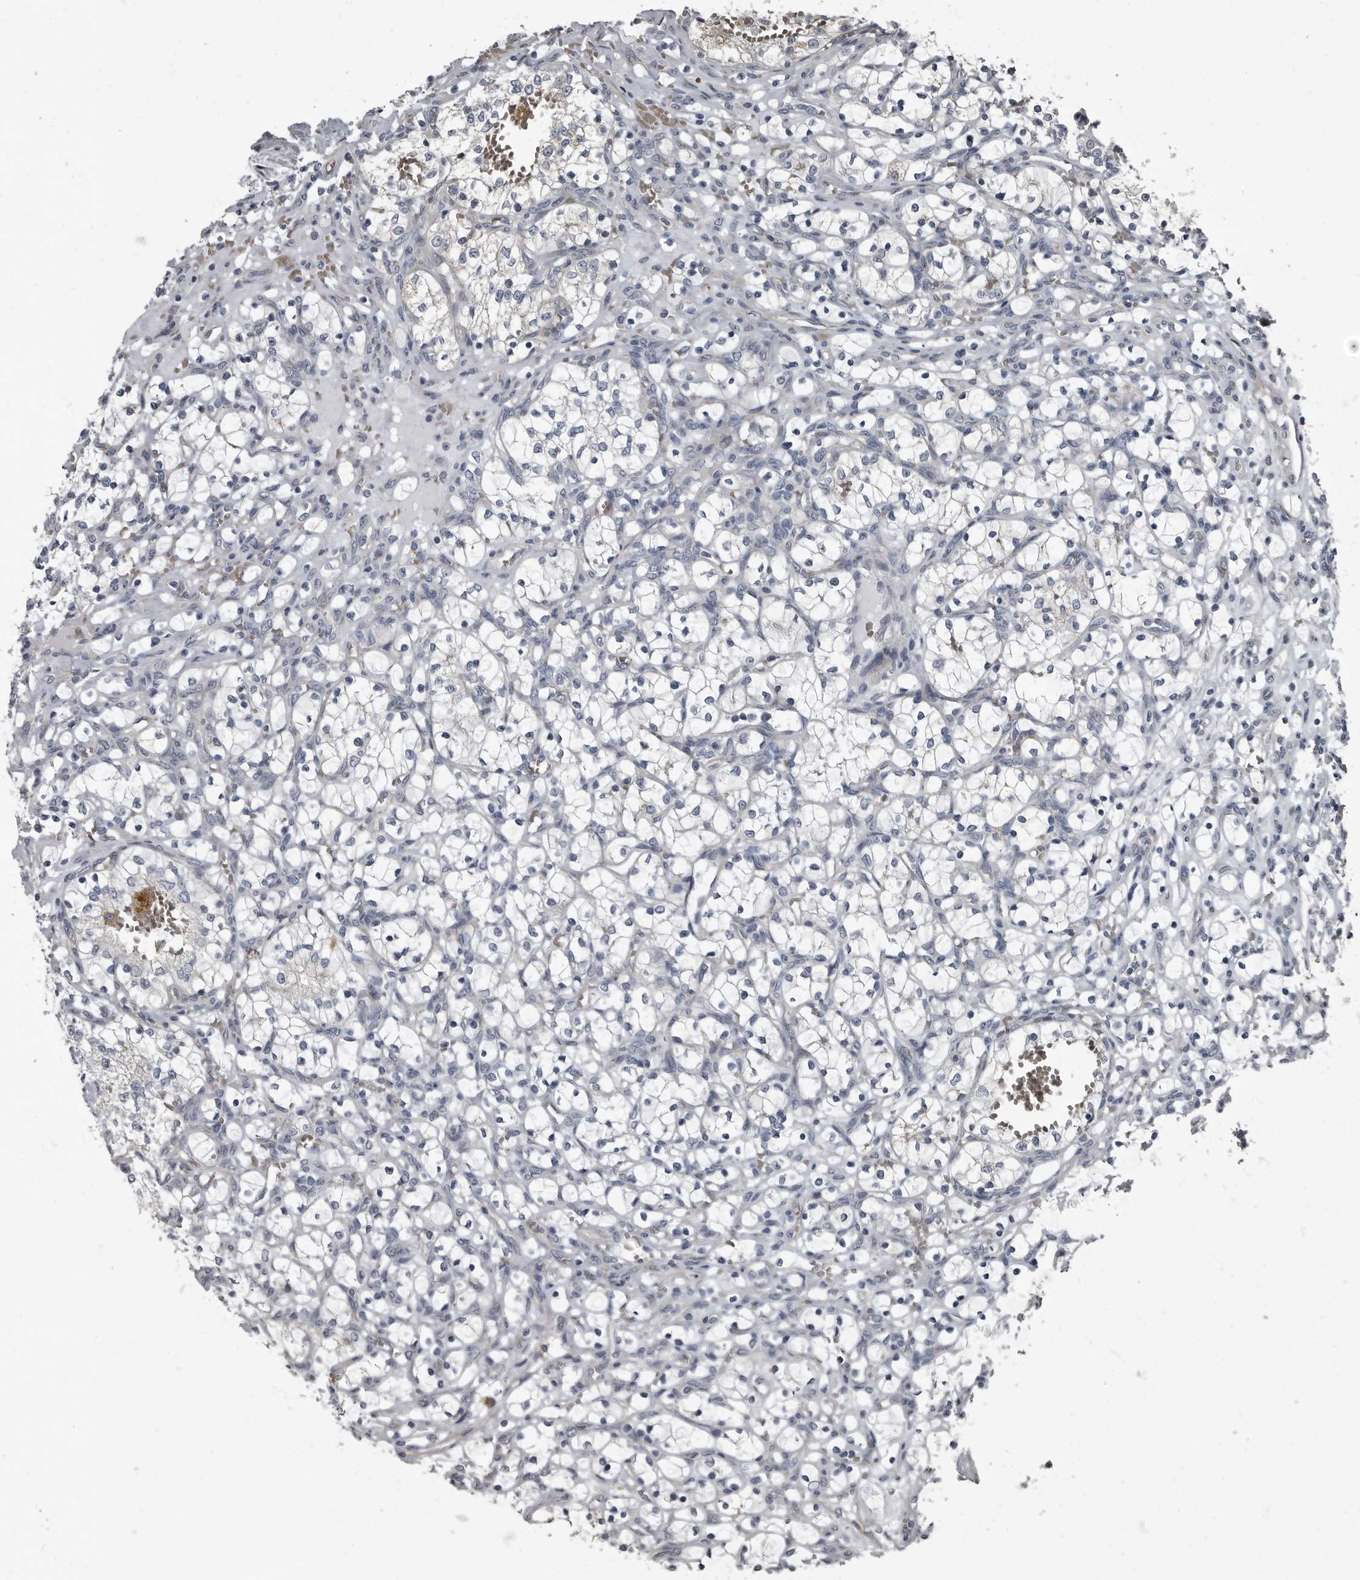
{"staining": {"intensity": "negative", "quantity": "none", "location": "none"}, "tissue": "renal cancer", "cell_type": "Tumor cells", "image_type": "cancer", "snomed": [{"axis": "morphology", "description": "Adenocarcinoma, NOS"}, {"axis": "topography", "description": "Kidney"}], "caption": "This histopathology image is of renal cancer (adenocarcinoma) stained with IHC to label a protein in brown with the nuclei are counter-stained blue. There is no positivity in tumor cells.", "gene": "TPD52L1", "patient": {"sex": "female", "age": 69}}